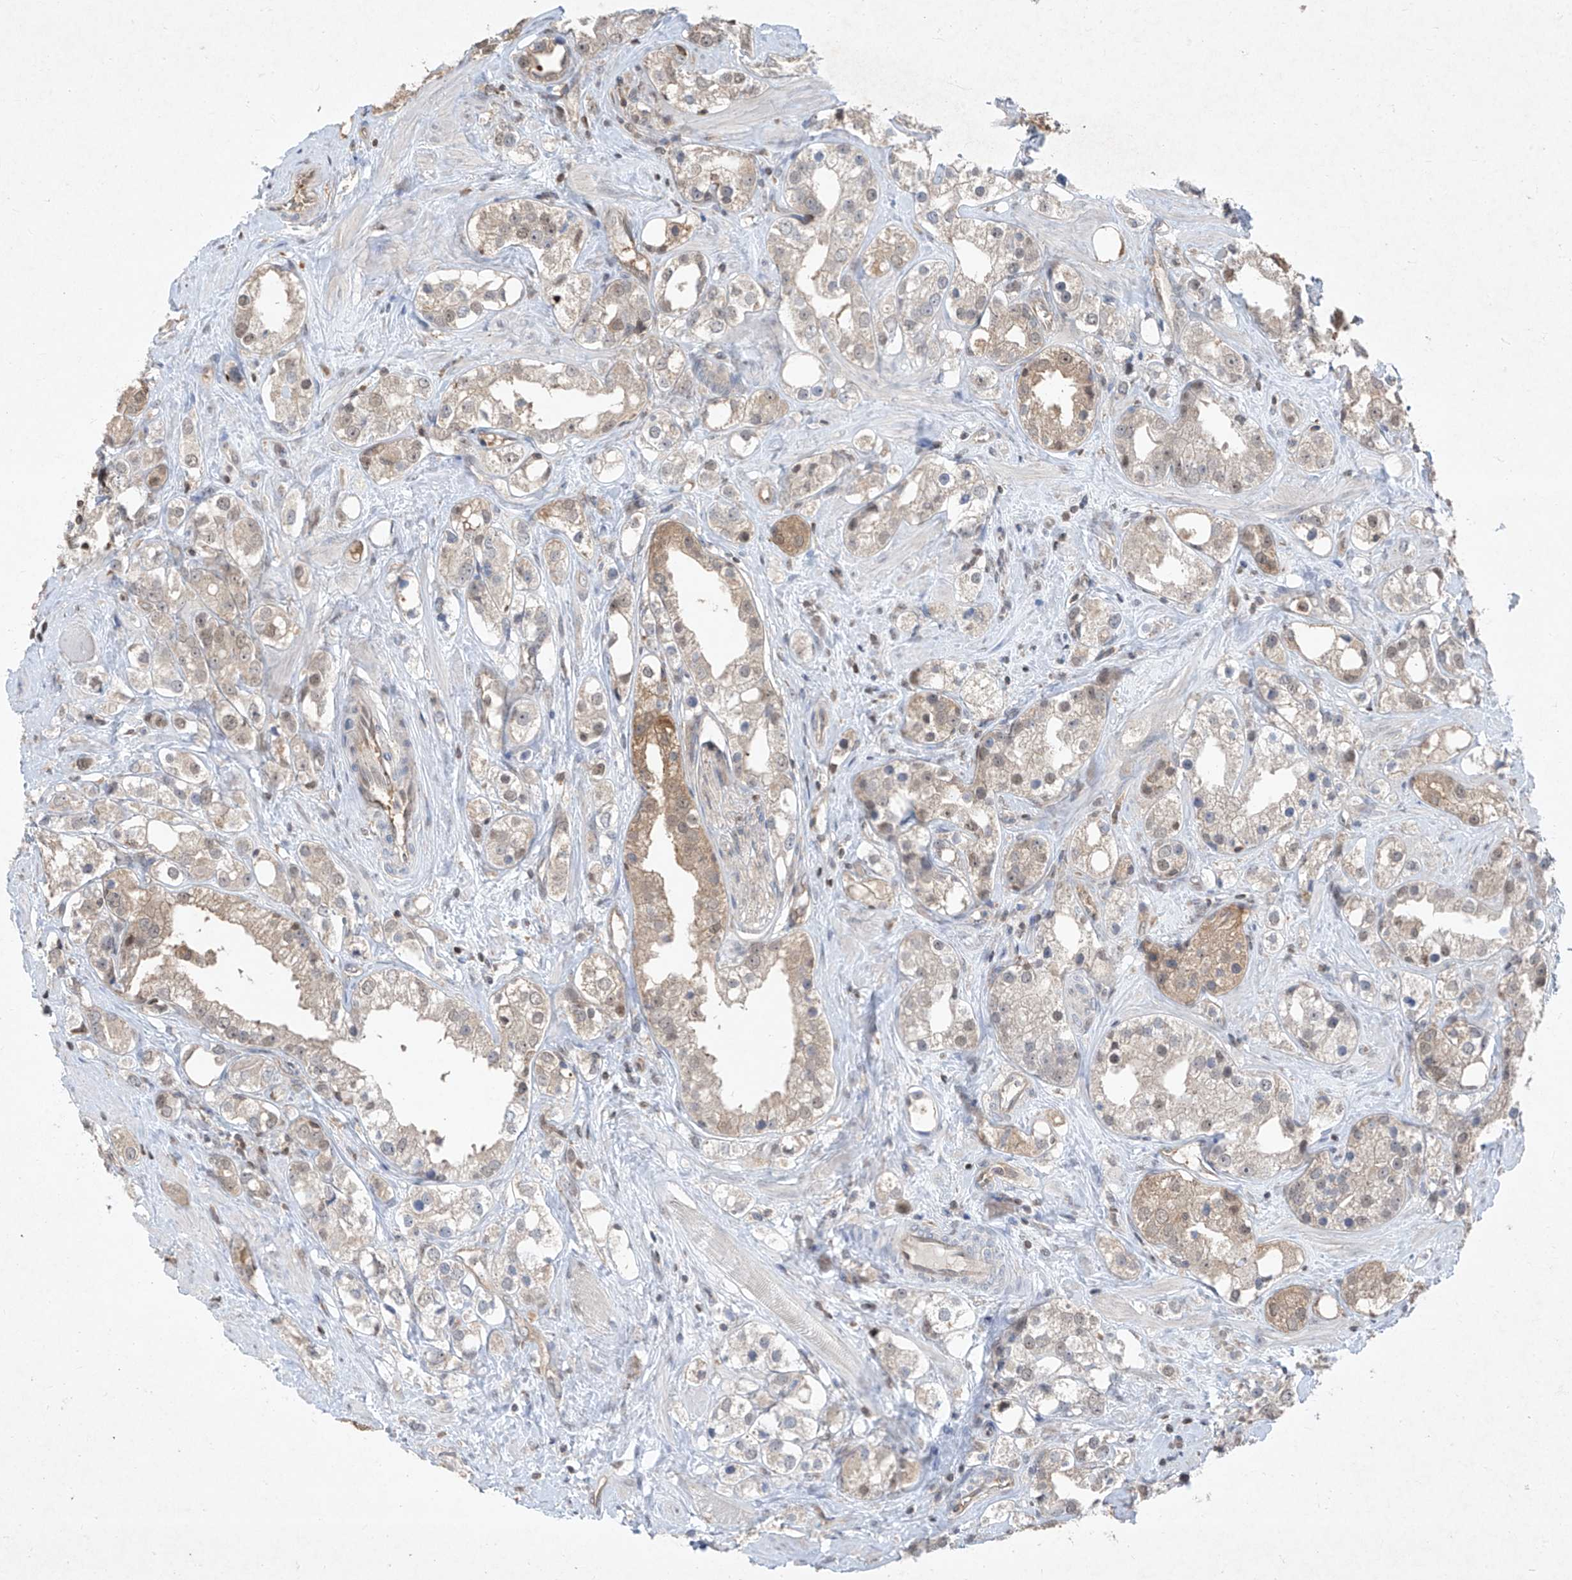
{"staining": {"intensity": "weak", "quantity": "<25%", "location": "cytoplasmic/membranous"}, "tissue": "prostate cancer", "cell_type": "Tumor cells", "image_type": "cancer", "snomed": [{"axis": "morphology", "description": "Adenocarcinoma, NOS"}, {"axis": "topography", "description": "Prostate"}], "caption": "IHC image of prostate cancer (adenocarcinoma) stained for a protein (brown), which reveals no staining in tumor cells. (DAB immunohistochemistry (IHC) visualized using brightfield microscopy, high magnification).", "gene": "ZNF358", "patient": {"sex": "male", "age": 79}}